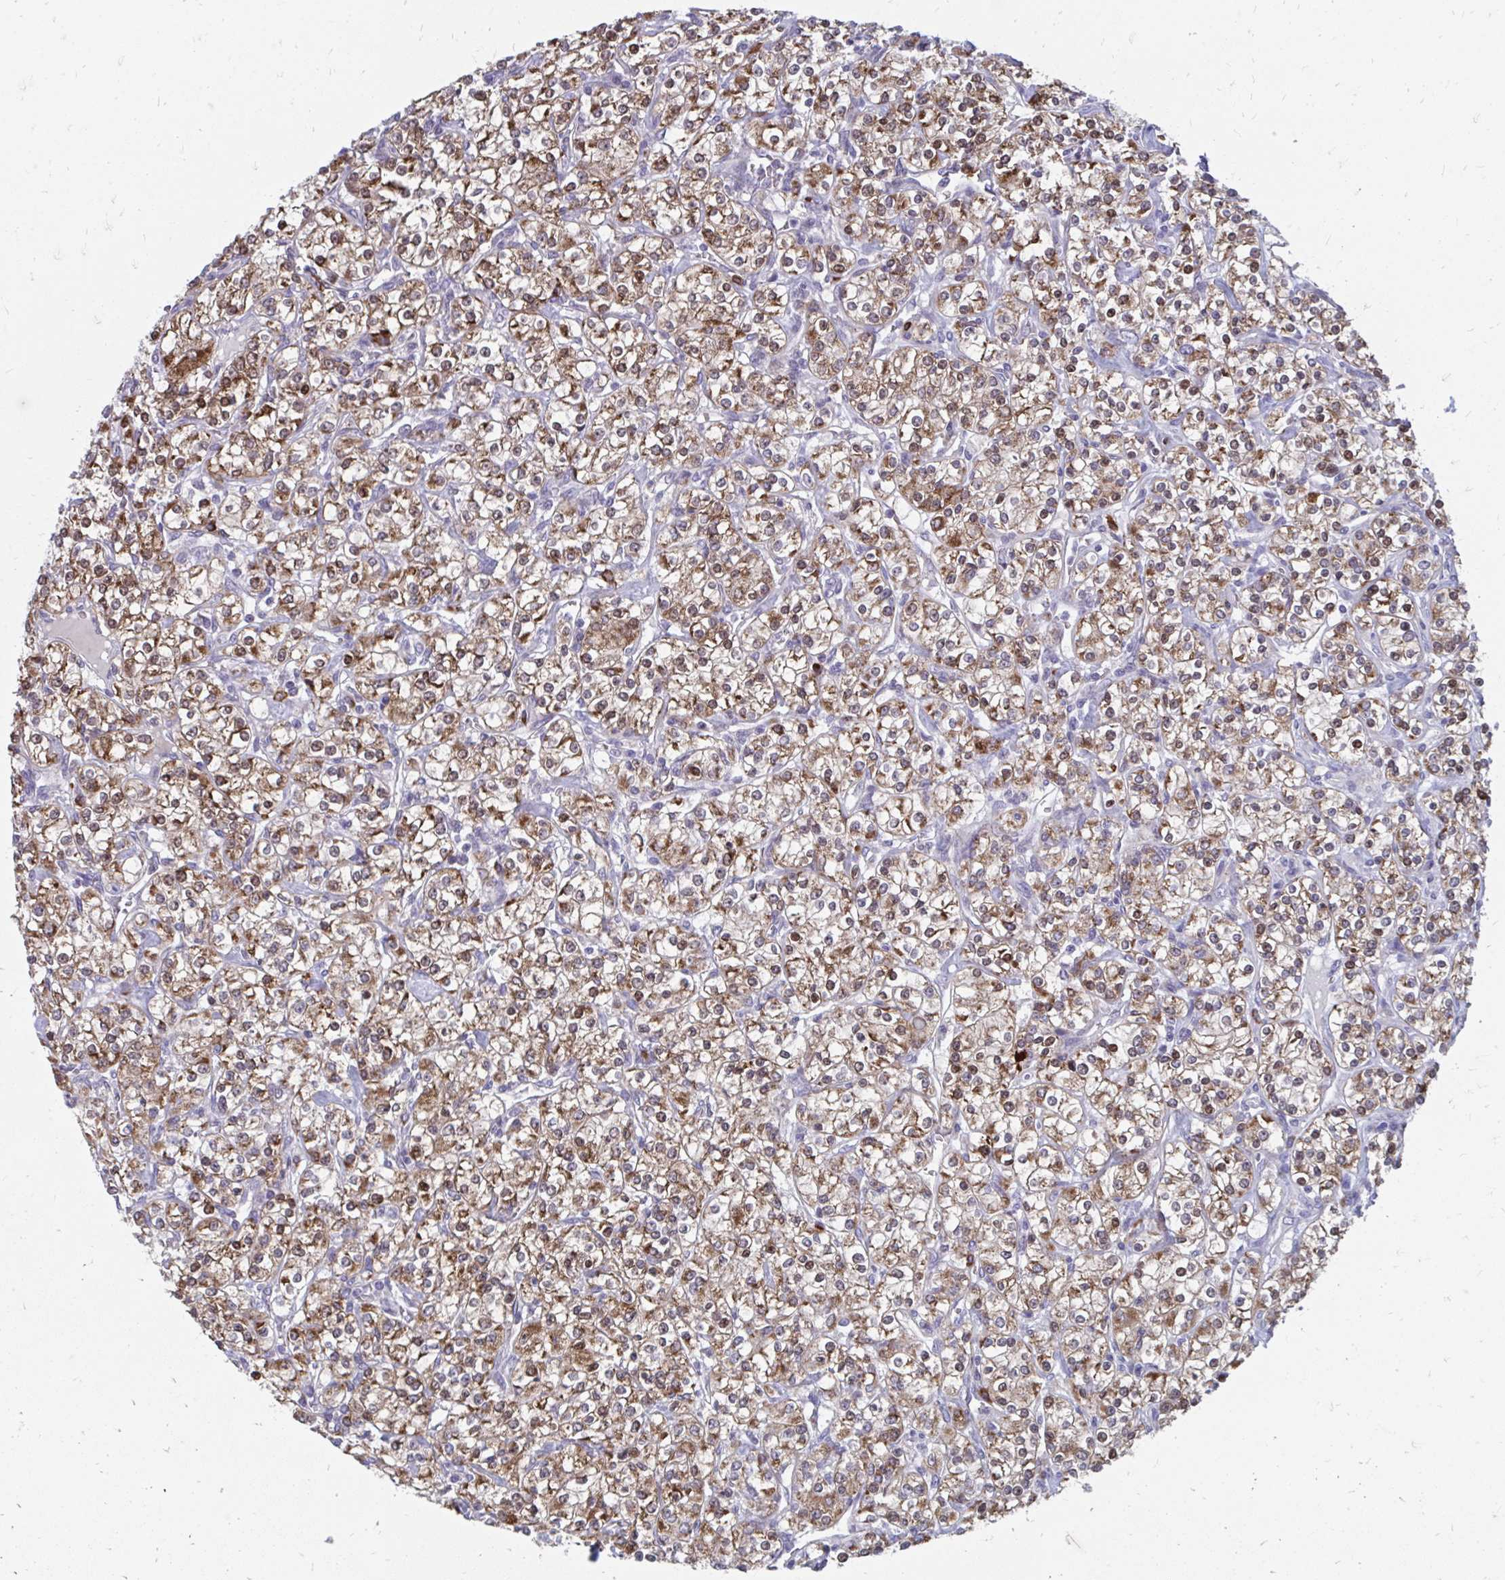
{"staining": {"intensity": "moderate", "quantity": ">75%", "location": "cytoplasmic/membranous"}, "tissue": "renal cancer", "cell_type": "Tumor cells", "image_type": "cancer", "snomed": [{"axis": "morphology", "description": "Adenocarcinoma, NOS"}, {"axis": "topography", "description": "Kidney"}], "caption": "A micrograph showing moderate cytoplasmic/membranous positivity in approximately >75% of tumor cells in adenocarcinoma (renal), as visualized by brown immunohistochemical staining.", "gene": "PABIR3", "patient": {"sex": "male", "age": 77}}